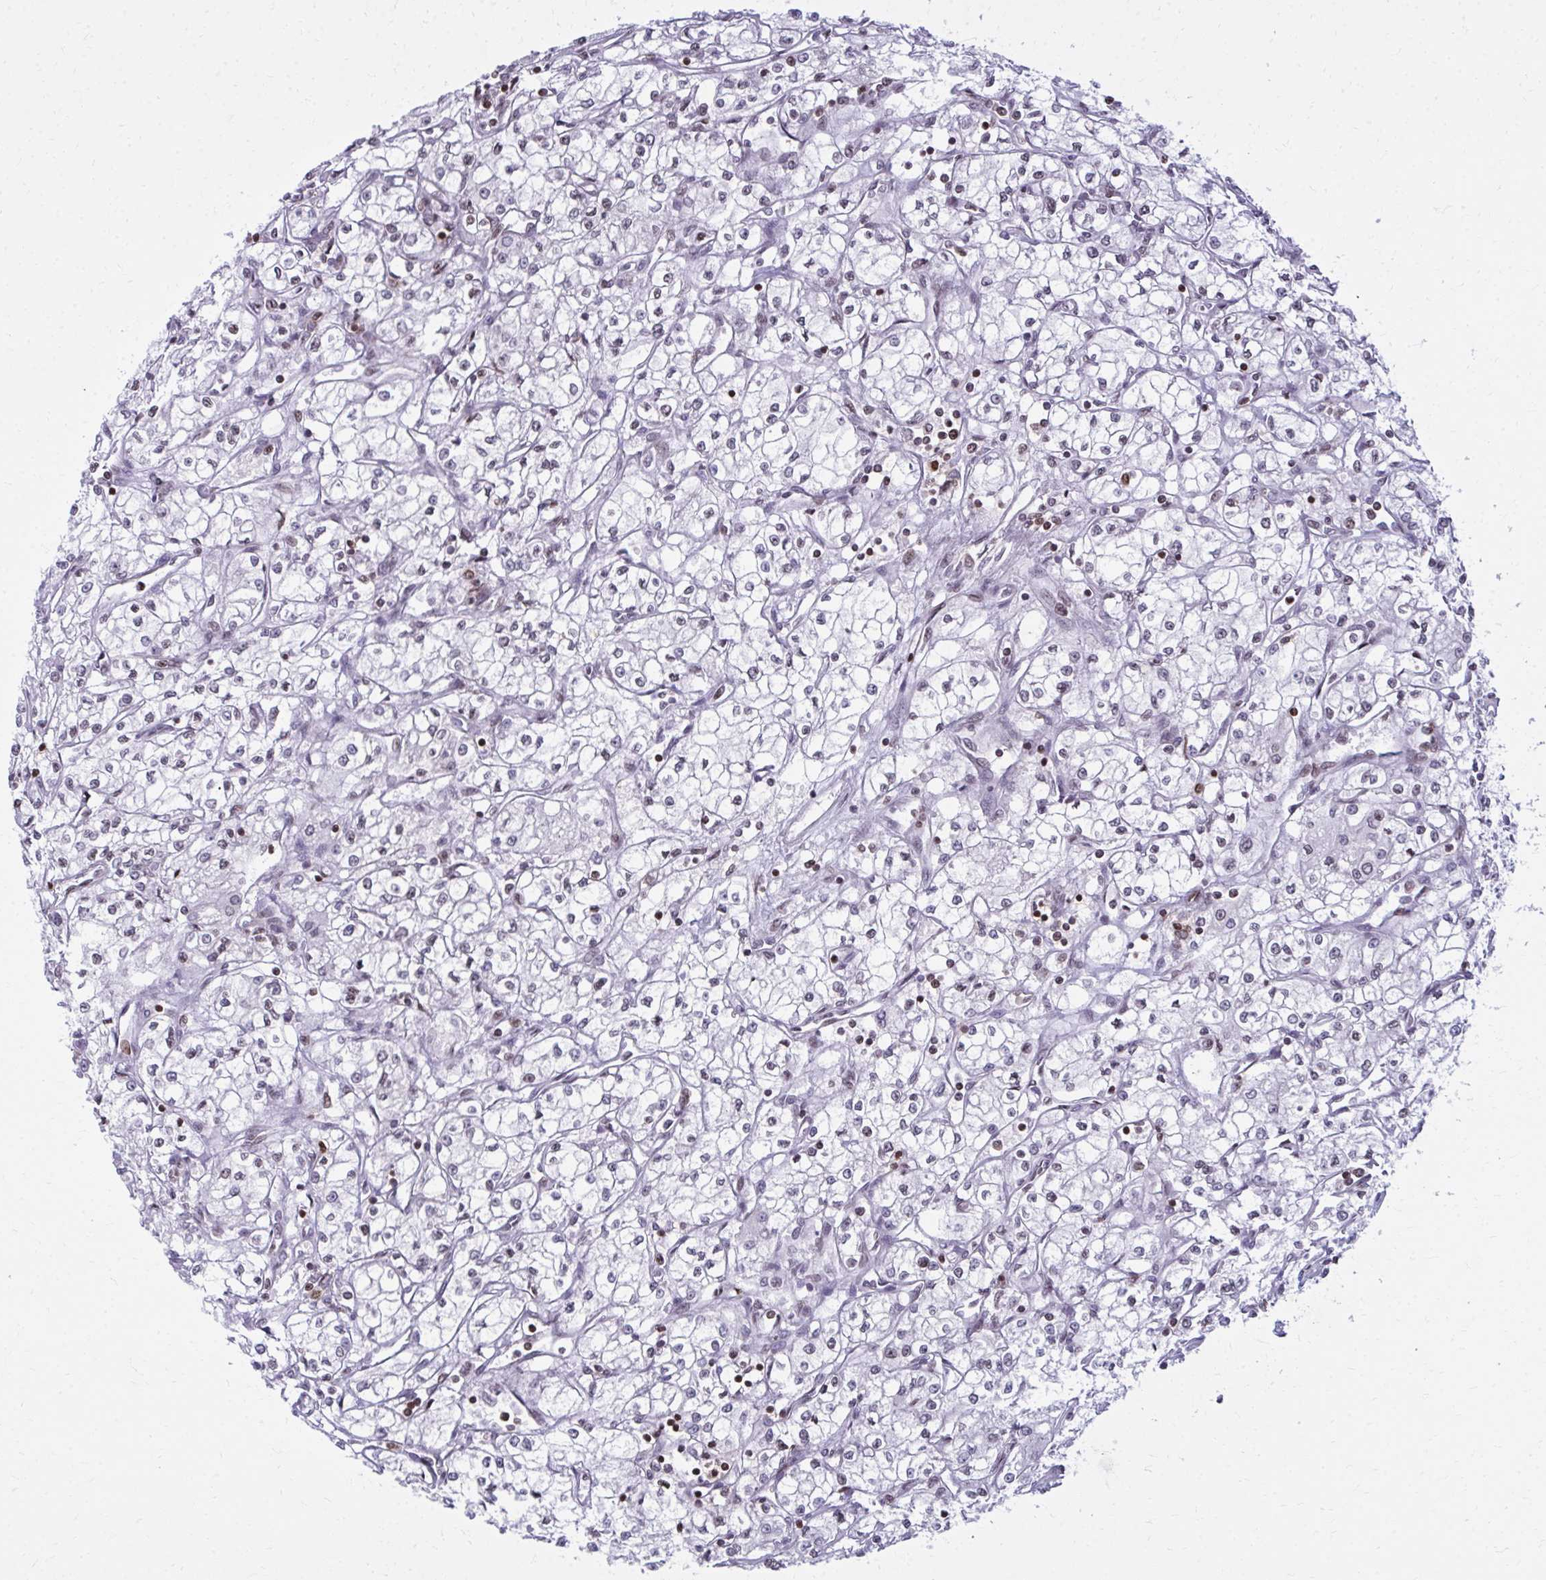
{"staining": {"intensity": "negative", "quantity": "none", "location": "none"}, "tissue": "renal cancer", "cell_type": "Tumor cells", "image_type": "cancer", "snomed": [{"axis": "morphology", "description": "Adenocarcinoma, NOS"}, {"axis": "topography", "description": "Kidney"}], "caption": "IHC micrograph of neoplastic tissue: adenocarcinoma (renal) stained with DAB (3,3'-diaminobenzidine) reveals no significant protein positivity in tumor cells.", "gene": "AP5M1", "patient": {"sex": "male", "age": 59}}